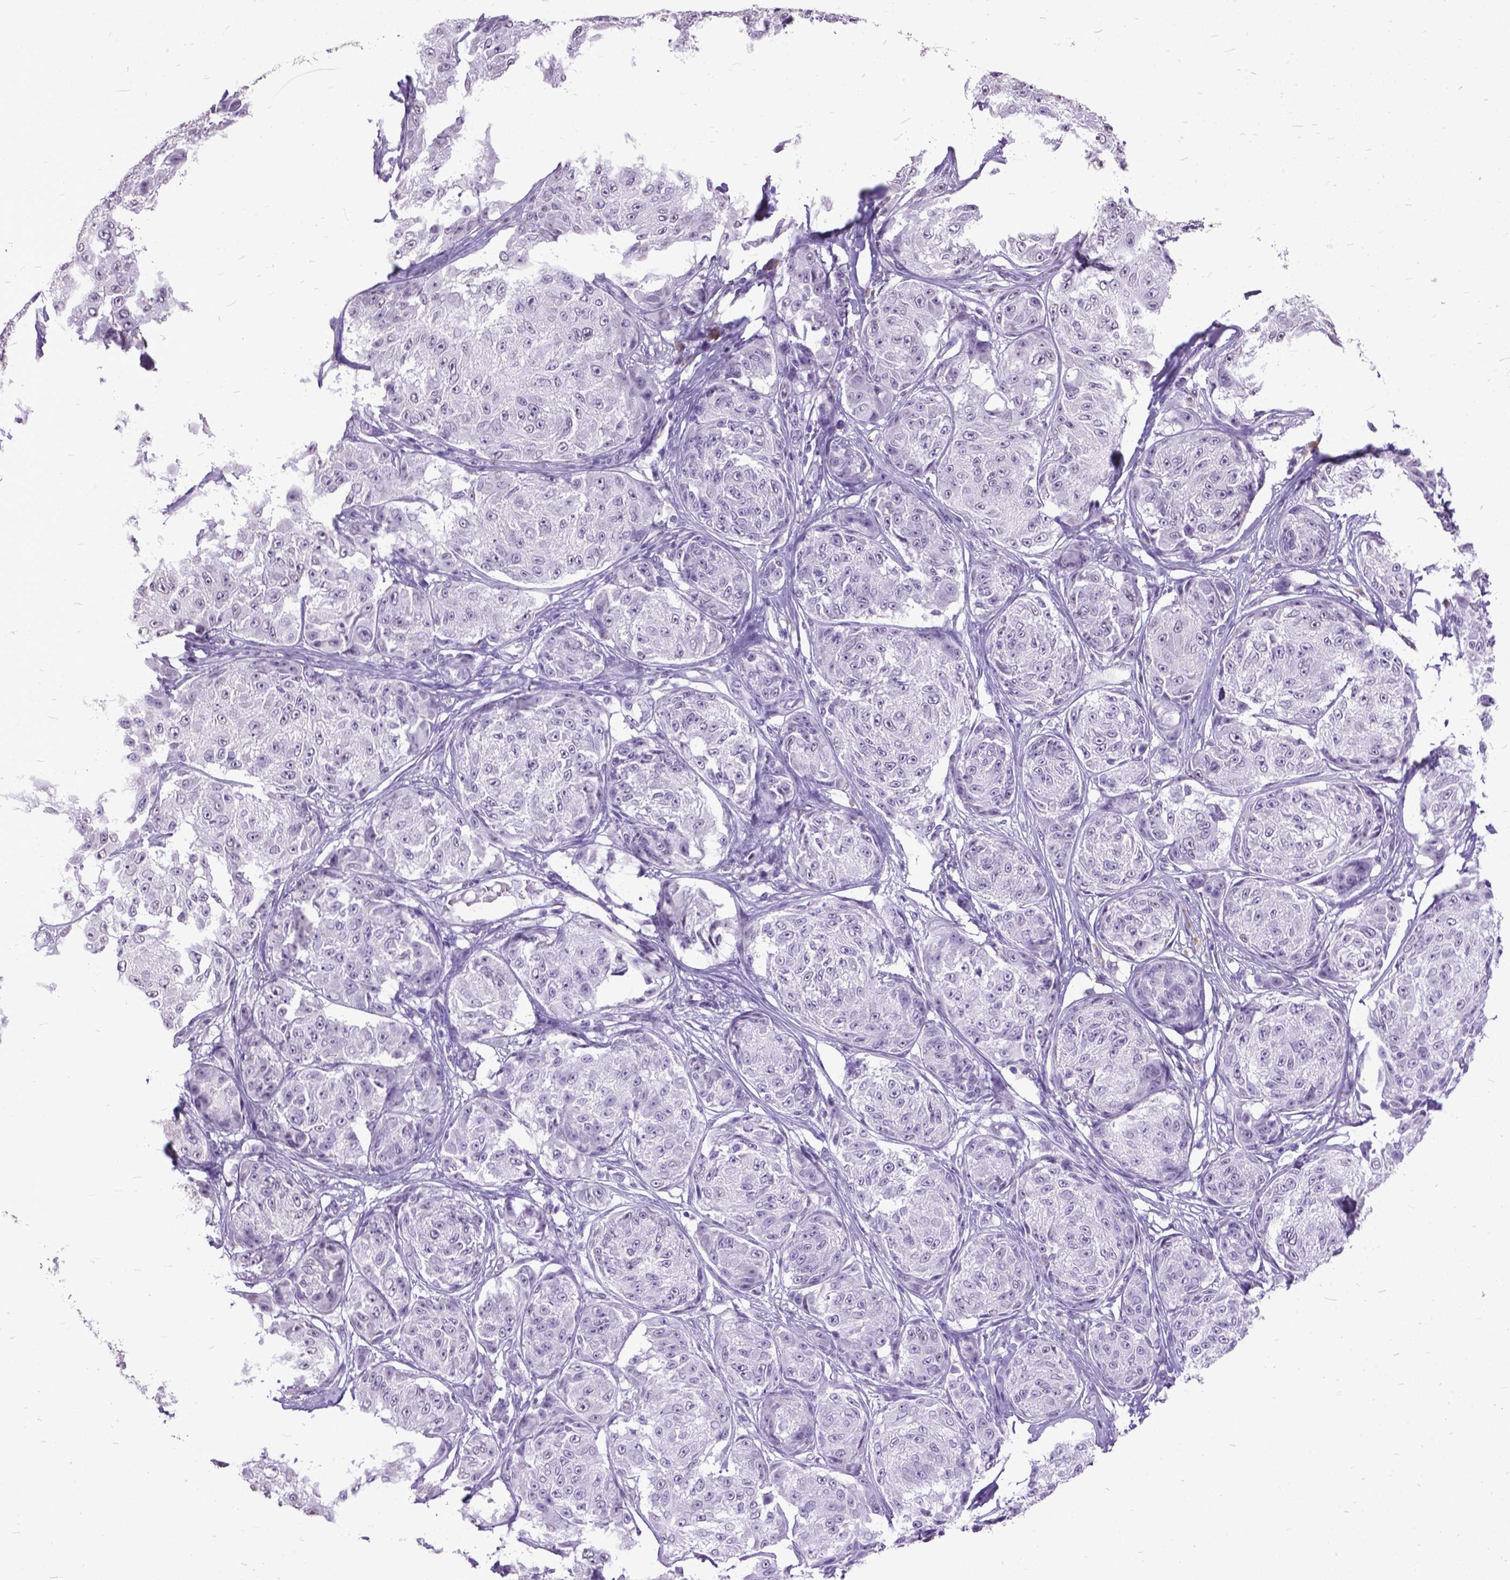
{"staining": {"intensity": "negative", "quantity": "none", "location": "none"}, "tissue": "melanoma", "cell_type": "Tumor cells", "image_type": "cancer", "snomed": [{"axis": "morphology", "description": "Malignant melanoma, NOS"}, {"axis": "topography", "description": "Skin"}], "caption": "A high-resolution photomicrograph shows immunohistochemistry staining of malignant melanoma, which shows no significant expression in tumor cells. Brightfield microscopy of IHC stained with DAB (3,3'-diaminobenzidine) (brown) and hematoxylin (blue), captured at high magnification.", "gene": "MARCHF10", "patient": {"sex": "male", "age": 61}}